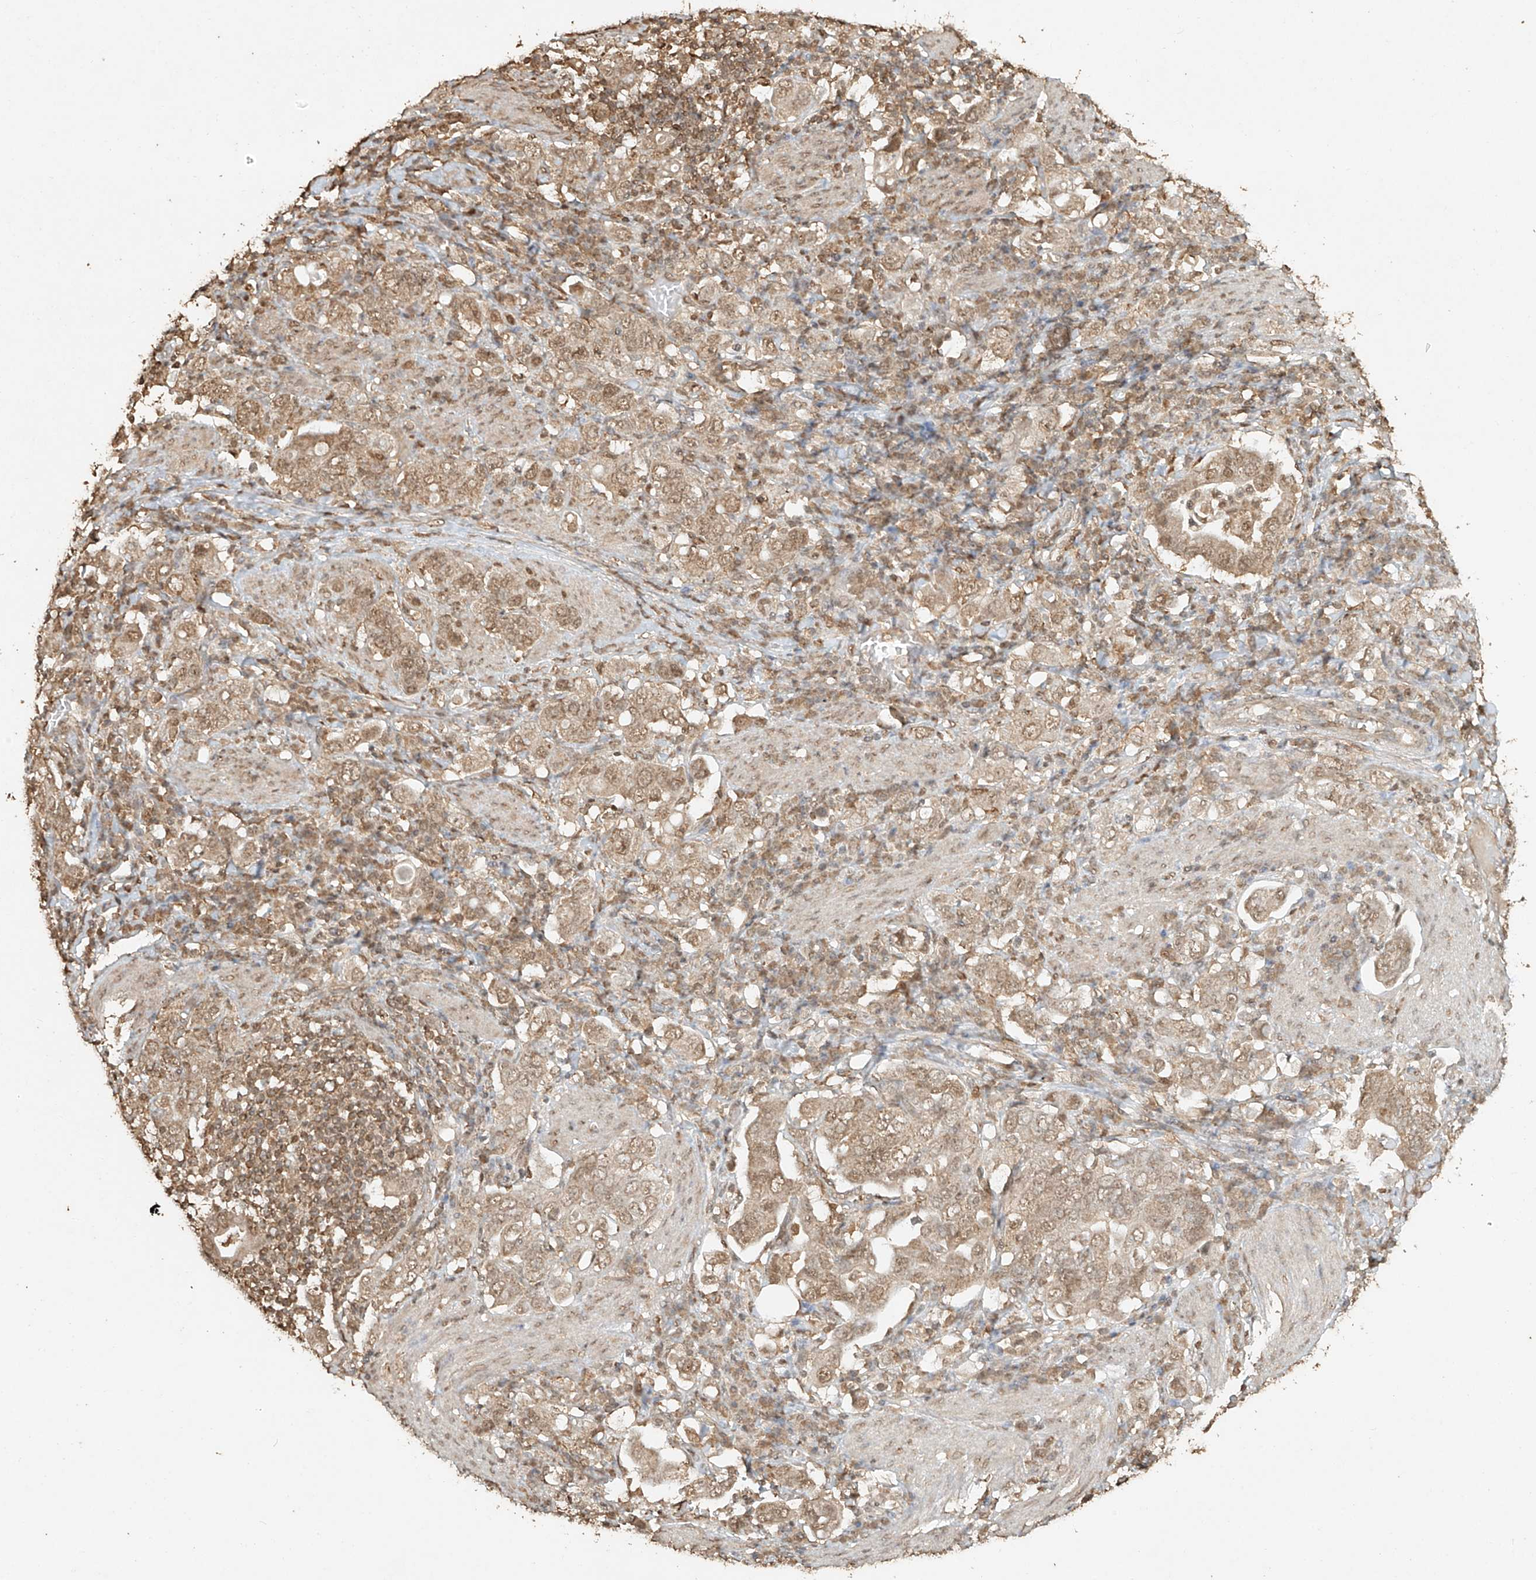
{"staining": {"intensity": "moderate", "quantity": ">75%", "location": "cytoplasmic/membranous,nuclear"}, "tissue": "stomach cancer", "cell_type": "Tumor cells", "image_type": "cancer", "snomed": [{"axis": "morphology", "description": "Adenocarcinoma, NOS"}, {"axis": "topography", "description": "Stomach, upper"}], "caption": "Tumor cells display medium levels of moderate cytoplasmic/membranous and nuclear expression in approximately >75% of cells in human stomach cancer.", "gene": "TIGAR", "patient": {"sex": "male", "age": 62}}